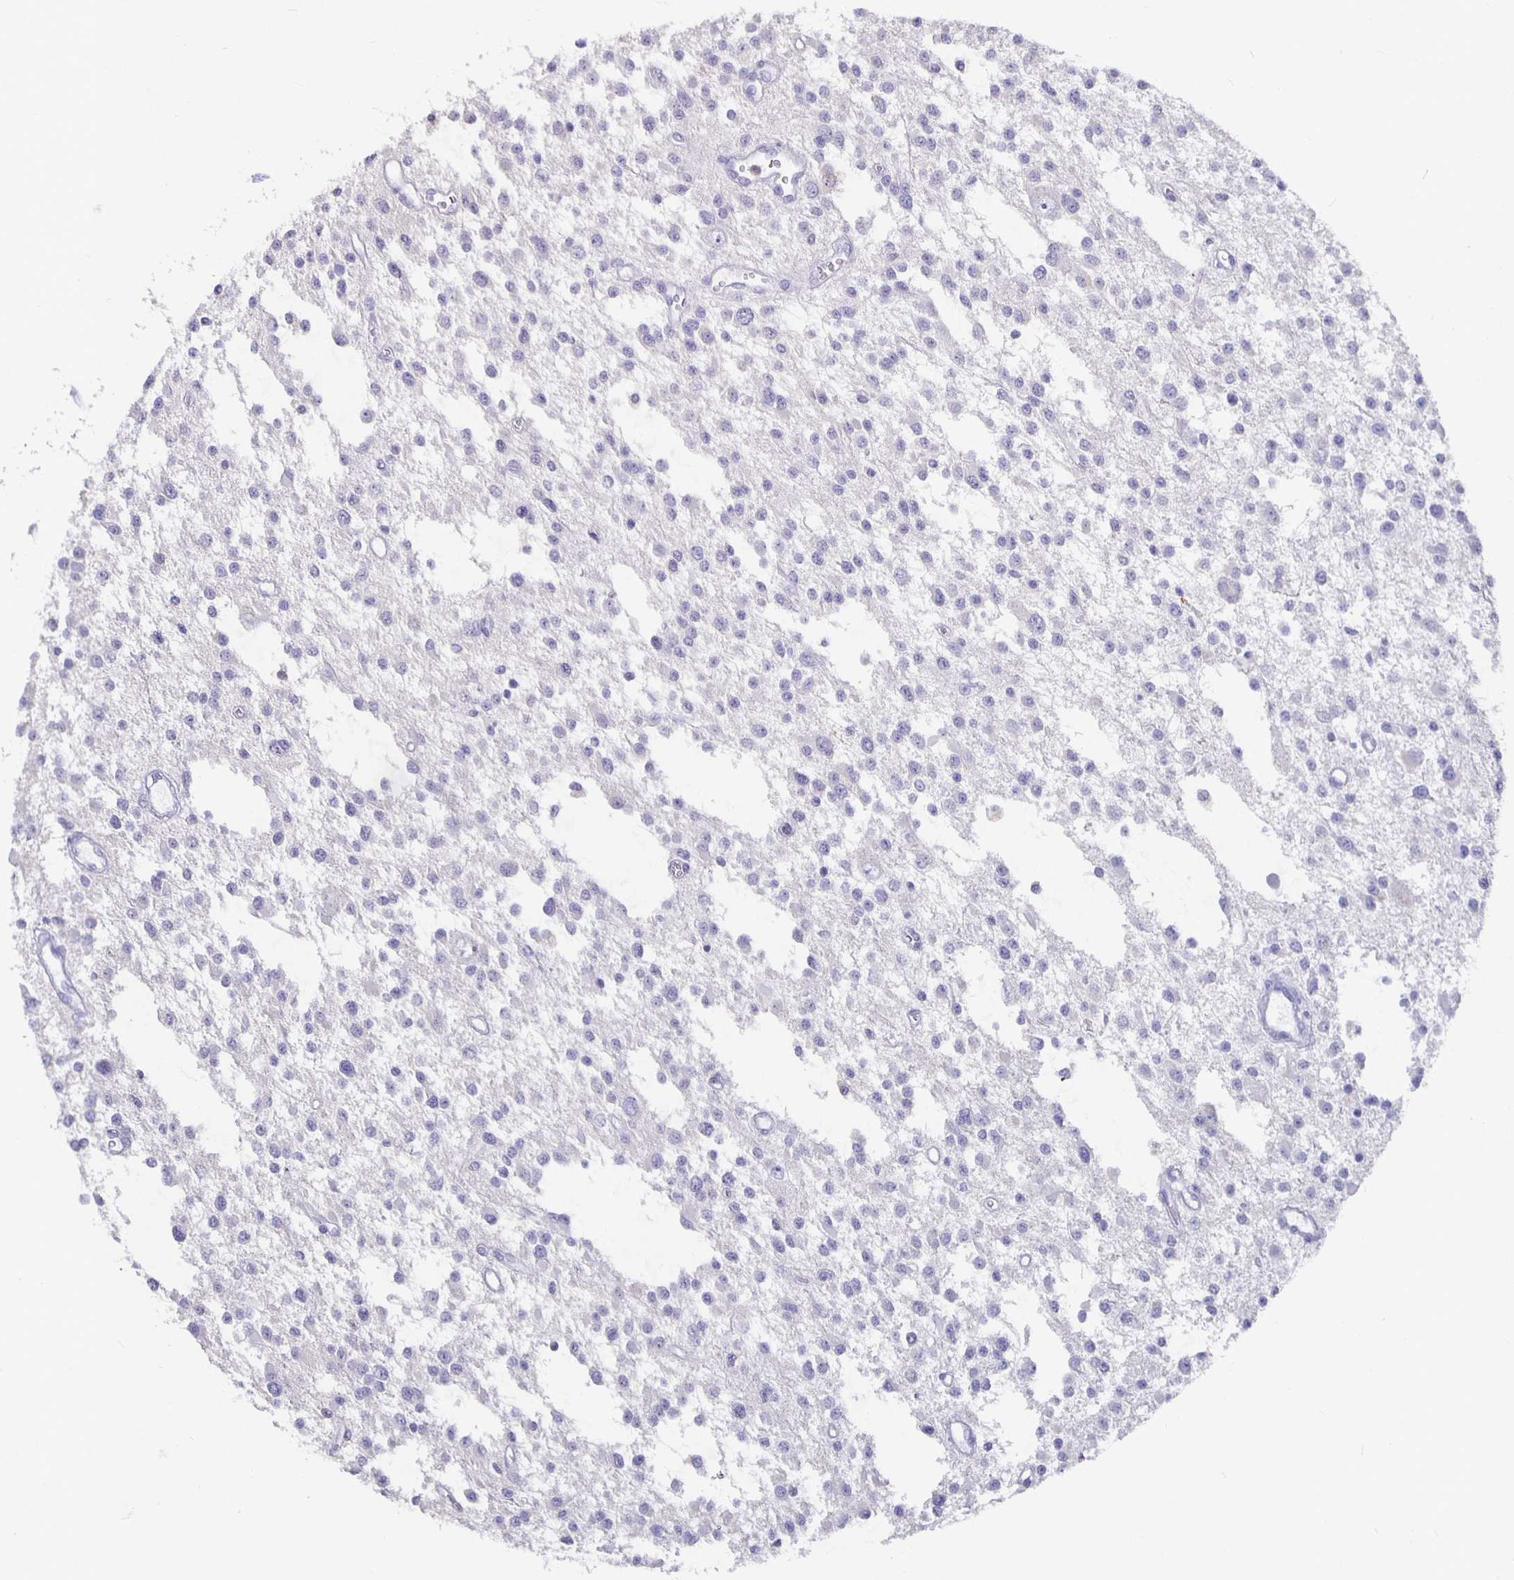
{"staining": {"intensity": "negative", "quantity": "none", "location": "none"}, "tissue": "glioma", "cell_type": "Tumor cells", "image_type": "cancer", "snomed": [{"axis": "morphology", "description": "Glioma, malignant, Low grade"}, {"axis": "topography", "description": "Brain"}], "caption": "Protein analysis of glioma demonstrates no significant staining in tumor cells. (DAB (3,3'-diaminobenzidine) immunohistochemistry visualized using brightfield microscopy, high magnification).", "gene": "GPX4", "patient": {"sex": "male", "age": 43}}